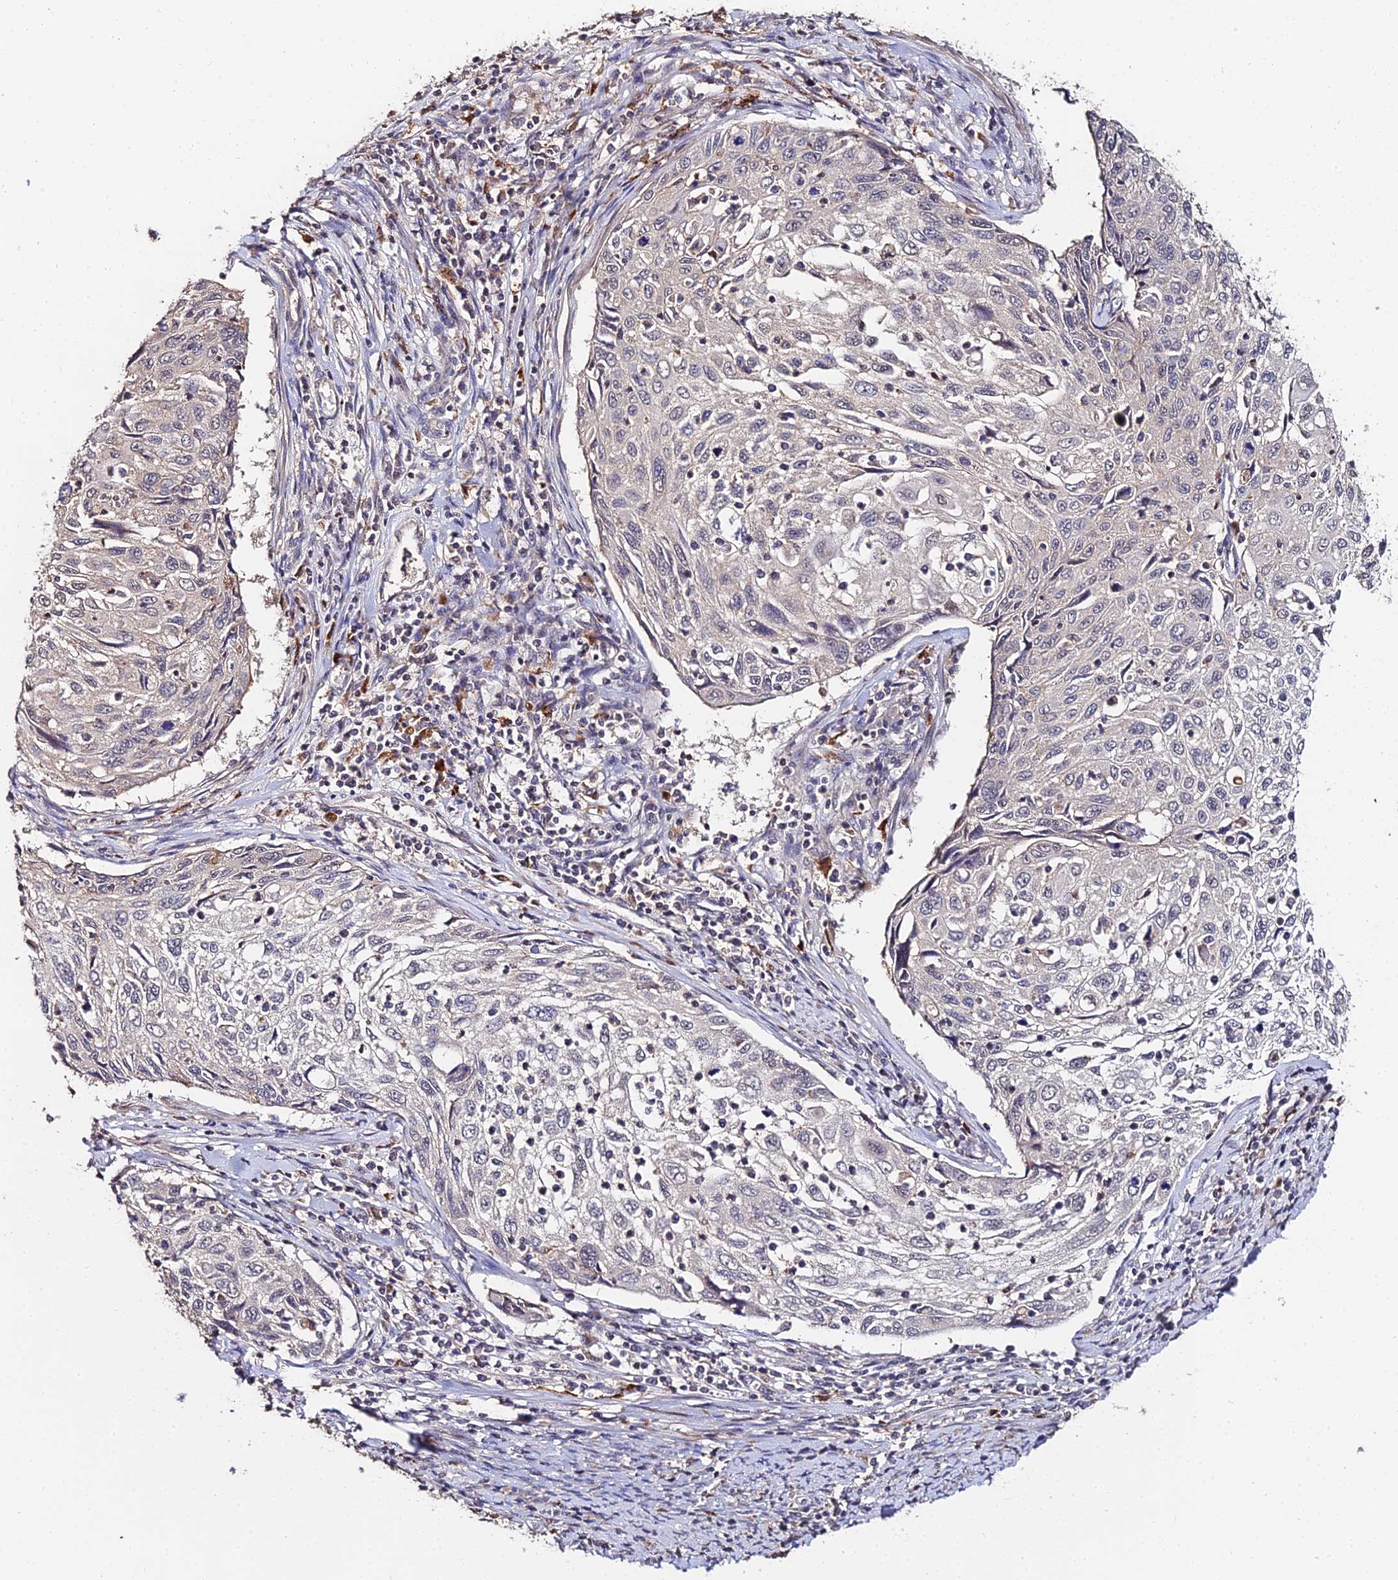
{"staining": {"intensity": "negative", "quantity": "none", "location": "none"}, "tissue": "cervical cancer", "cell_type": "Tumor cells", "image_type": "cancer", "snomed": [{"axis": "morphology", "description": "Squamous cell carcinoma, NOS"}, {"axis": "topography", "description": "Cervix"}], "caption": "DAB immunohistochemical staining of squamous cell carcinoma (cervical) exhibits no significant staining in tumor cells.", "gene": "LSM5", "patient": {"sex": "female", "age": 70}}